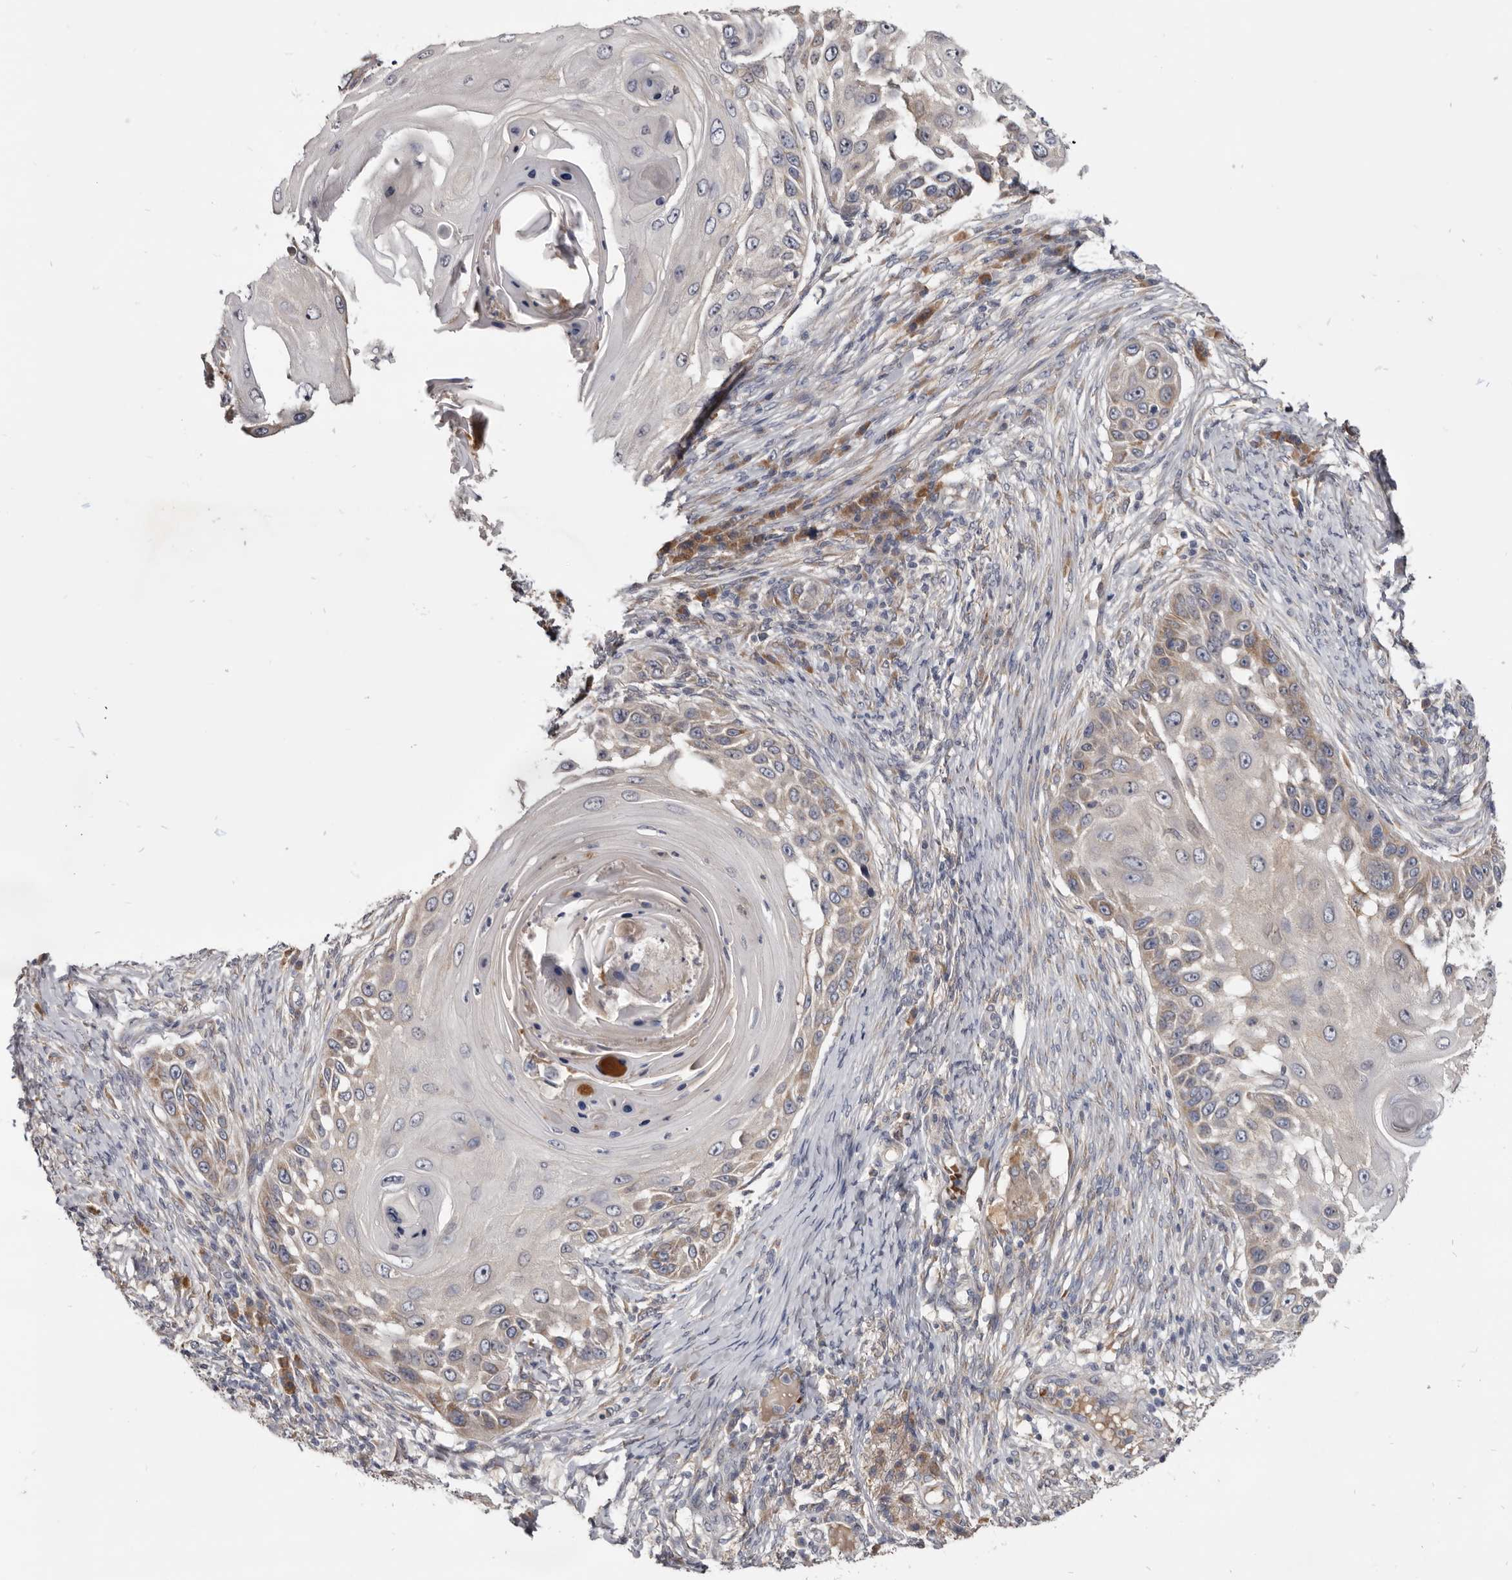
{"staining": {"intensity": "weak", "quantity": "<25%", "location": "cytoplasmic/membranous"}, "tissue": "skin cancer", "cell_type": "Tumor cells", "image_type": "cancer", "snomed": [{"axis": "morphology", "description": "Squamous cell carcinoma, NOS"}, {"axis": "topography", "description": "Skin"}], "caption": "A micrograph of skin cancer (squamous cell carcinoma) stained for a protein exhibits no brown staining in tumor cells.", "gene": "NENF", "patient": {"sex": "female", "age": 44}}